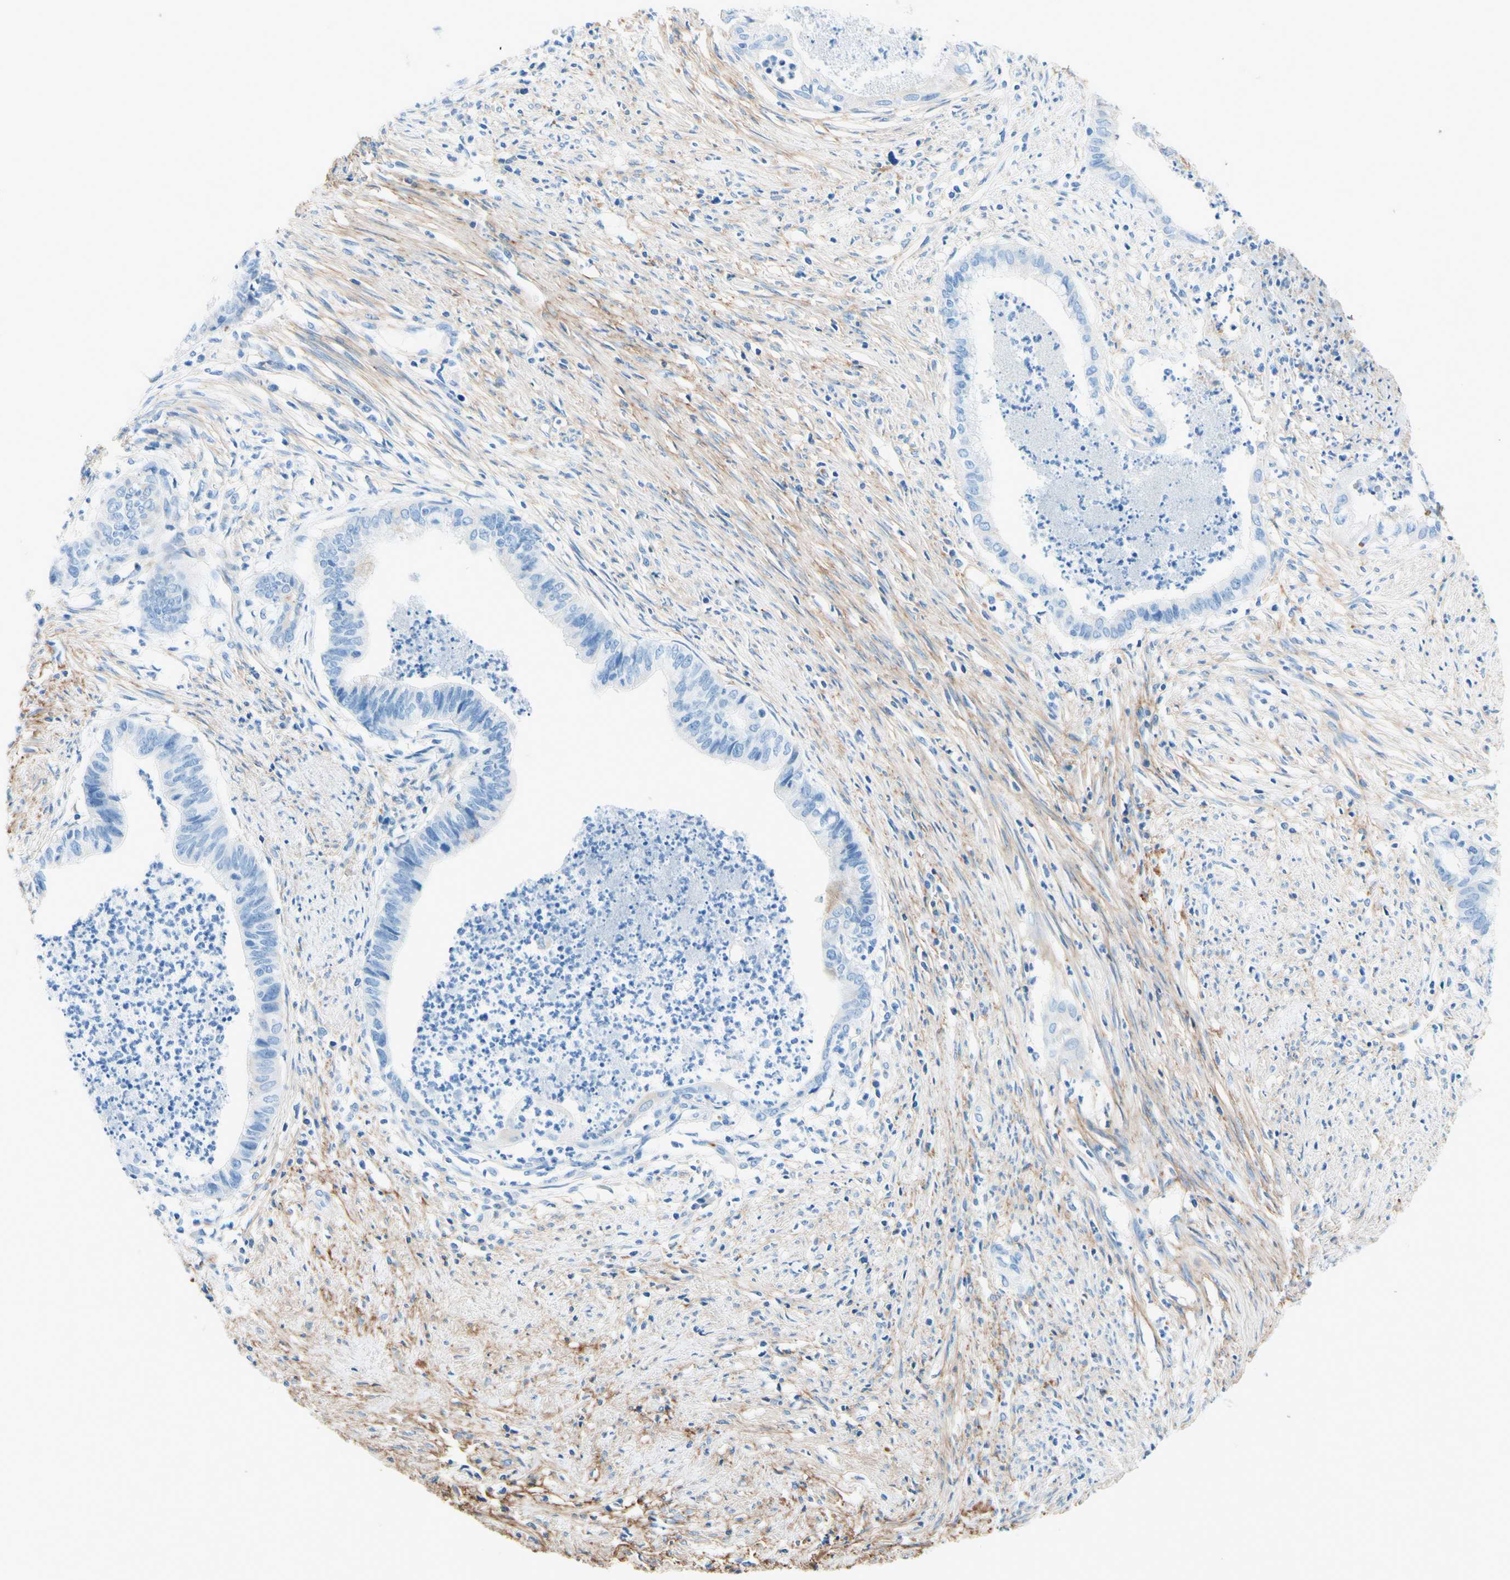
{"staining": {"intensity": "negative", "quantity": "none", "location": "none"}, "tissue": "endometrial cancer", "cell_type": "Tumor cells", "image_type": "cancer", "snomed": [{"axis": "morphology", "description": "Necrosis, NOS"}, {"axis": "morphology", "description": "Adenocarcinoma, NOS"}, {"axis": "topography", "description": "Endometrium"}], "caption": "Tumor cells are negative for brown protein staining in endometrial cancer. (DAB IHC, high magnification).", "gene": "MFAP5", "patient": {"sex": "female", "age": 79}}